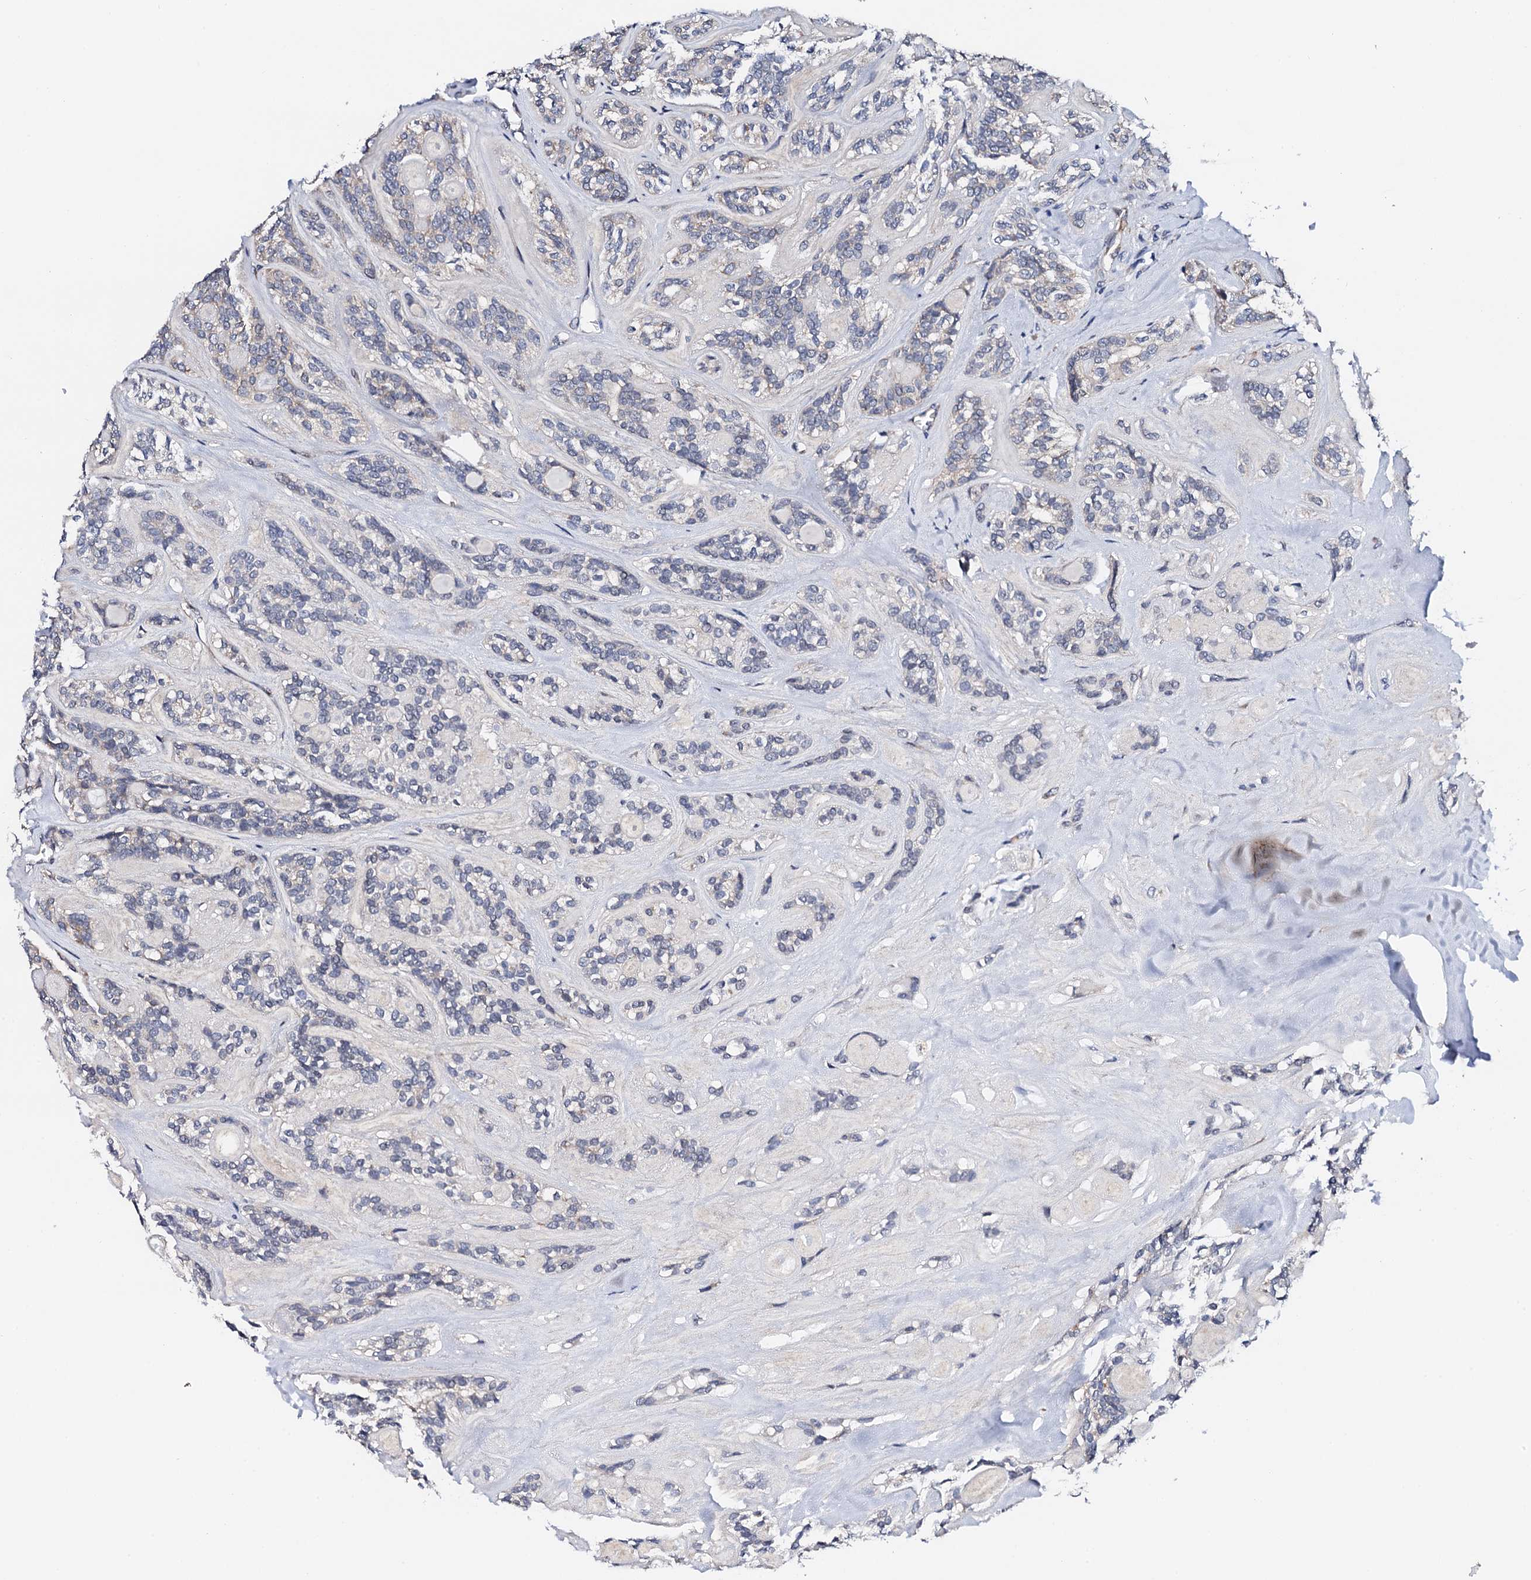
{"staining": {"intensity": "weak", "quantity": "25%-75%", "location": "cytoplasmic/membranous"}, "tissue": "head and neck cancer", "cell_type": "Tumor cells", "image_type": "cancer", "snomed": [{"axis": "morphology", "description": "Adenocarcinoma, NOS"}, {"axis": "topography", "description": "Head-Neck"}], "caption": "About 25%-75% of tumor cells in human head and neck cancer demonstrate weak cytoplasmic/membranous protein positivity as visualized by brown immunohistochemical staining.", "gene": "NUP58", "patient": {"sex": "male", "age": 66}}